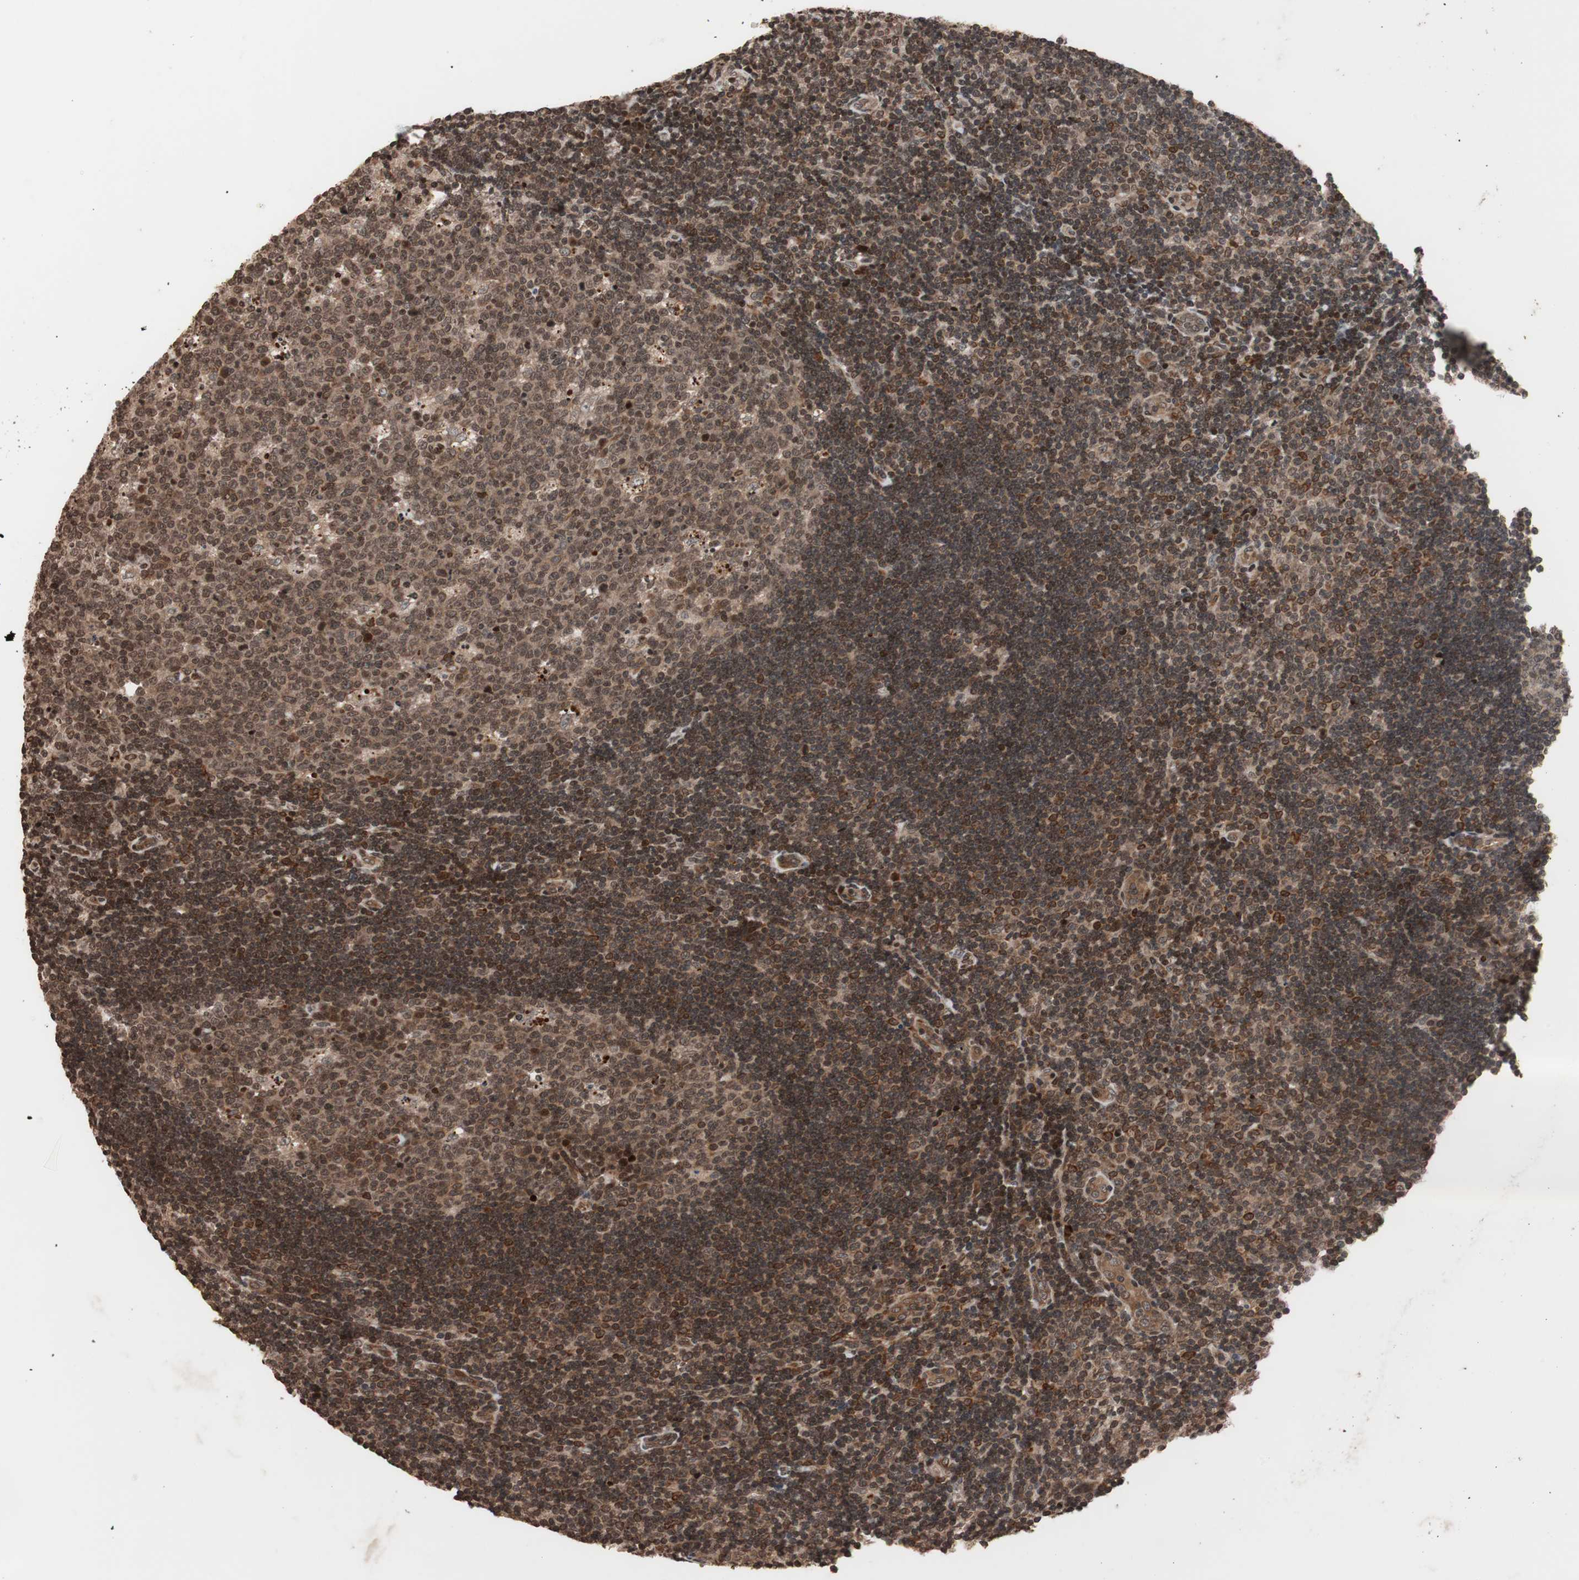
{"staining": {"intensity": "strong", "quantity": ">75%", "location": "cytoplasmic/membranous"}, "tissue": "lymph node", "cell_type": "Germinal center cells", "image_type": "normal", "snomed": [{"axis": "morphology", "description": "Normal tissue, NOS"}, {"axis": "topography", "description": "Lymph node"}, {"axis": "topography", "description": "Salivary gland"}], "caption": "Immunohistochemical staining of normal human lymph node reveals >75% levels of strong cytoplasmic/membranous protein positivity in approximately >75% of germinal center cells. (DAB (3,3'-diaminobenzidine) = brown stain, brightfield microscopy at high magnification).", "gene": "ZFC3H1", "patient": {"sex": "male", "age": 8}}